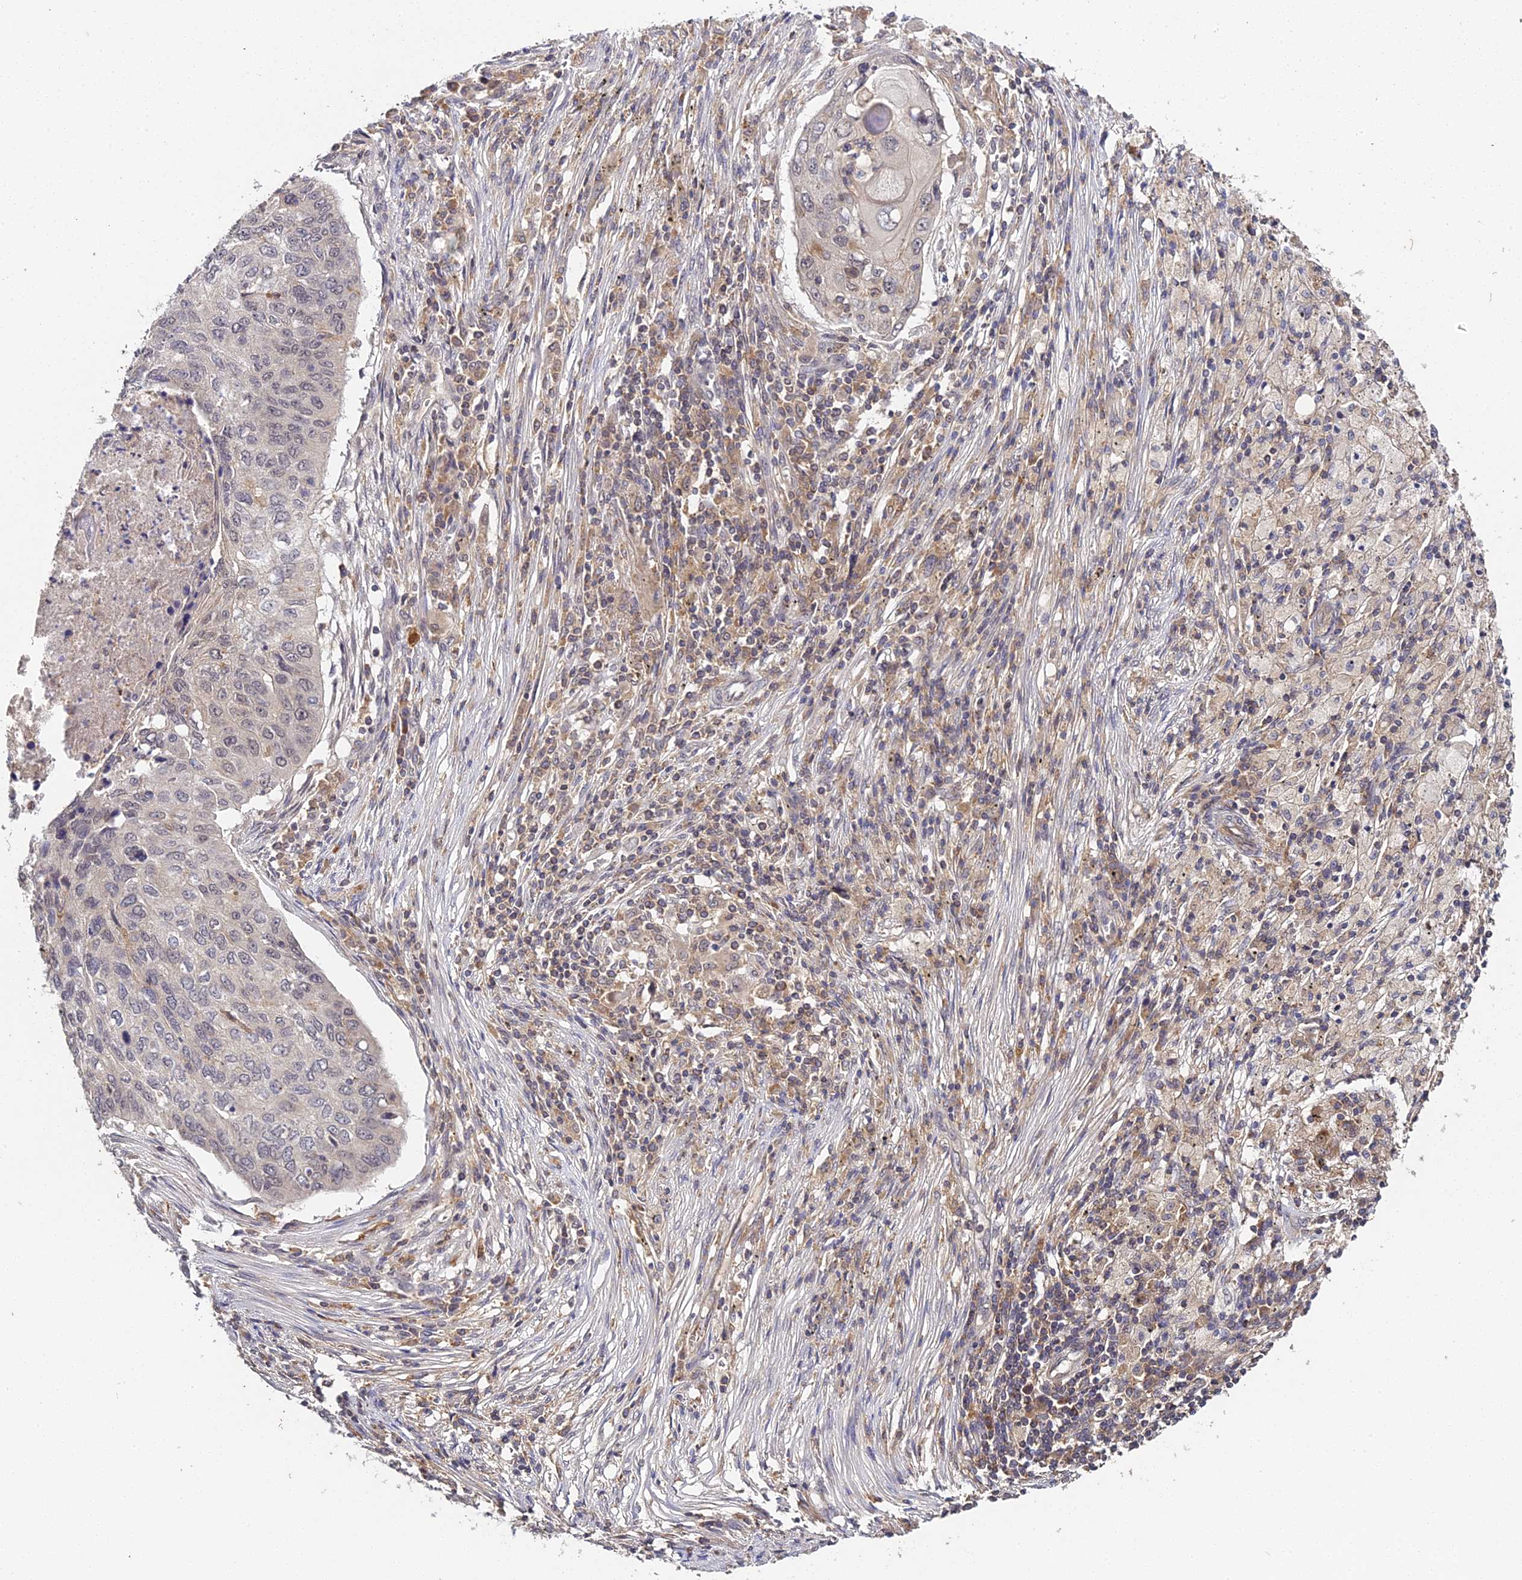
{"staining": {"intensity": "weak", "quantity": "25%-75%", "location": "cytoplasmic/membranous,nuclear"}, "tissue": "lung cancer", "cell_type": "Tumor cells", "image_type": "cancer", "snomed": [{"axis": "morphology", "description": "Squamous cell carcinoma, NOS"}, {"axis": "topography", "description": "Lung"}], "caption": "About 25%-75% of tumor cells in human lung cancer demonstrate weak cytoplasmic/membranous and nuclear protein expression as visualized by brown immunohistochemical staining.", "gene": "TPRX1", "patient": {"sex": "female", "age": 63}}